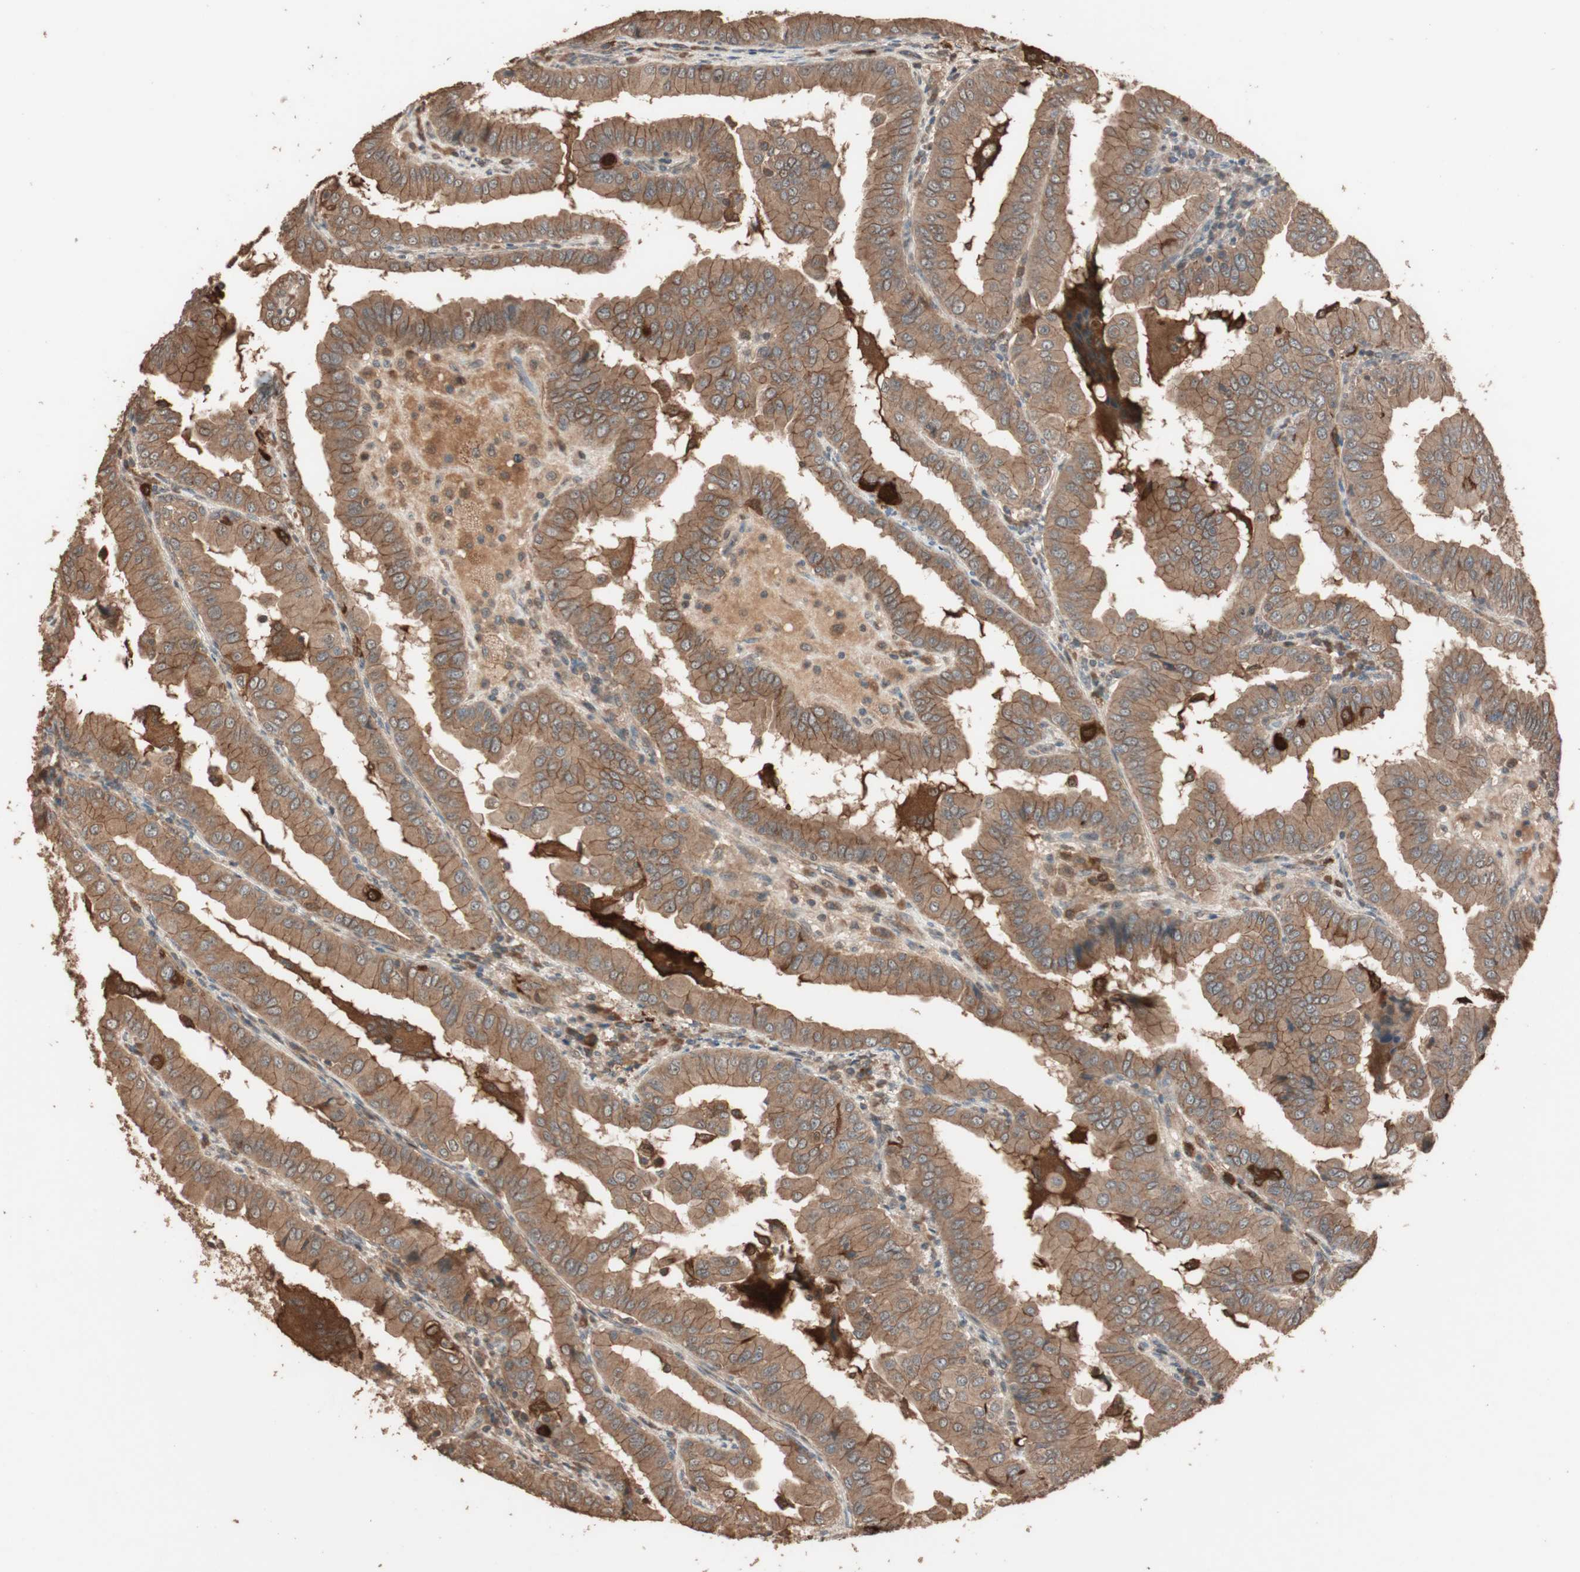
{"staining": {"intensity": "moderate", "quantity": ">75%", "location": "cytoplasmic/membranous"}, "tissue": "thyroid cancer", "cell_type": "Tumor cells", "image_type": "cancer", "snomed": [{"axis": "morphology", "description": "Papillary adenocarcinoma, NOS"}, {"axis": "topography", "description": "Thyroid gland"}], "caption": "Immunohistochemical staining of thyroid papillary adenocarcinoma reveals medium levels of moderate cytoplasmic/membranous staining in about >75% of tumor cells.", "gene": "USP20", "patient": {"sex": "male", "age": 33}}